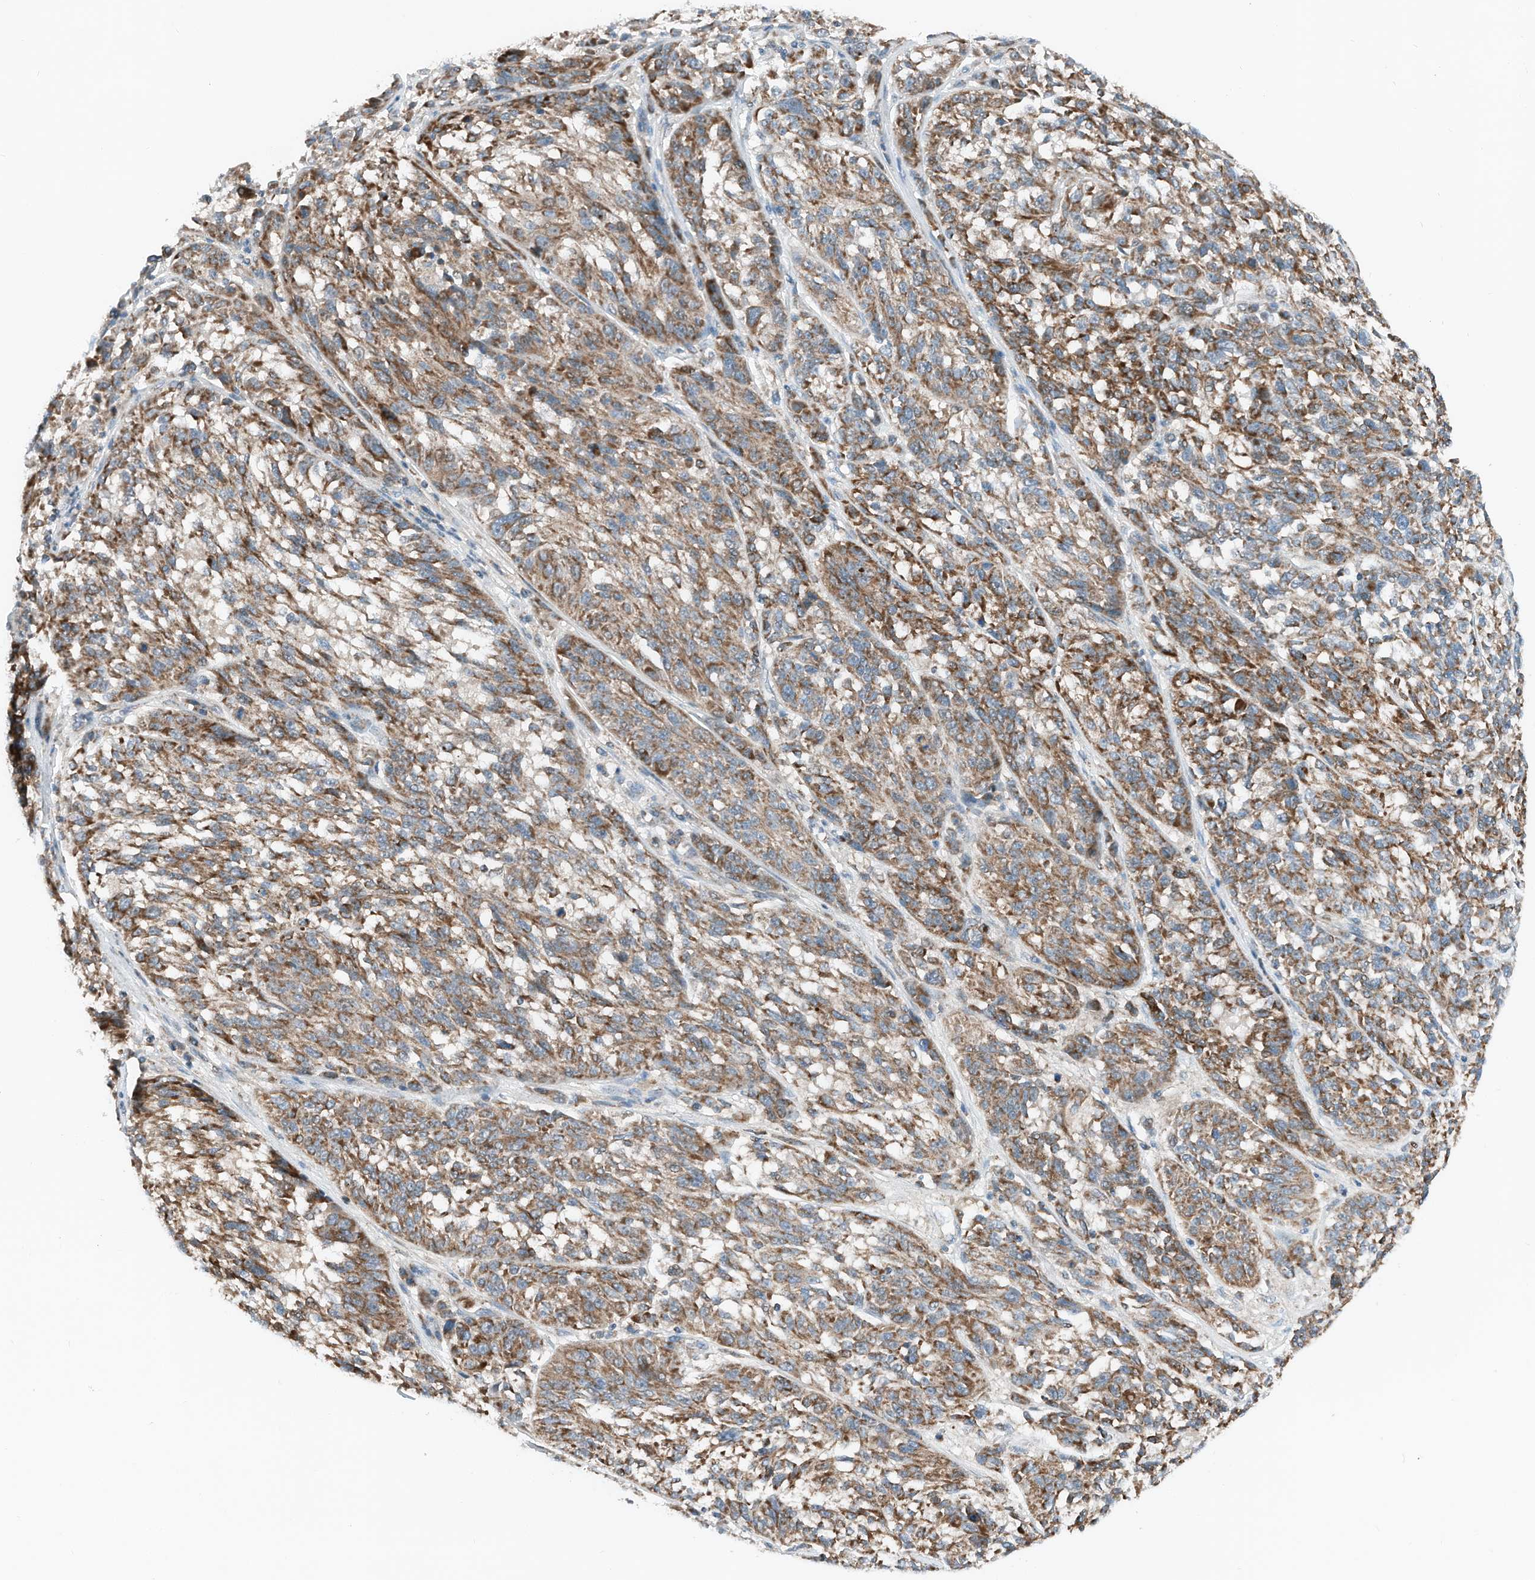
{"staining": {"intensity": "strong", "quantity": ">75%", "location": "cytoplasmic/membranous"}, "tissue": "melanoma", "cell_type": "Tumor cells", "image_type": "cancer", "snomed": [{"axis": "morphology", "description": "Malignant melanoma, NOS"}, {"axis": "topography", "description": "Skin"}], "caption": "Brown immunohistochemical staining in human melanoma demonstrates strong cytoplasmic/membranous expression in about >75% of tumor cells.", "gene": "RMND1", "patient": {"sex": "male", "age": 53}}